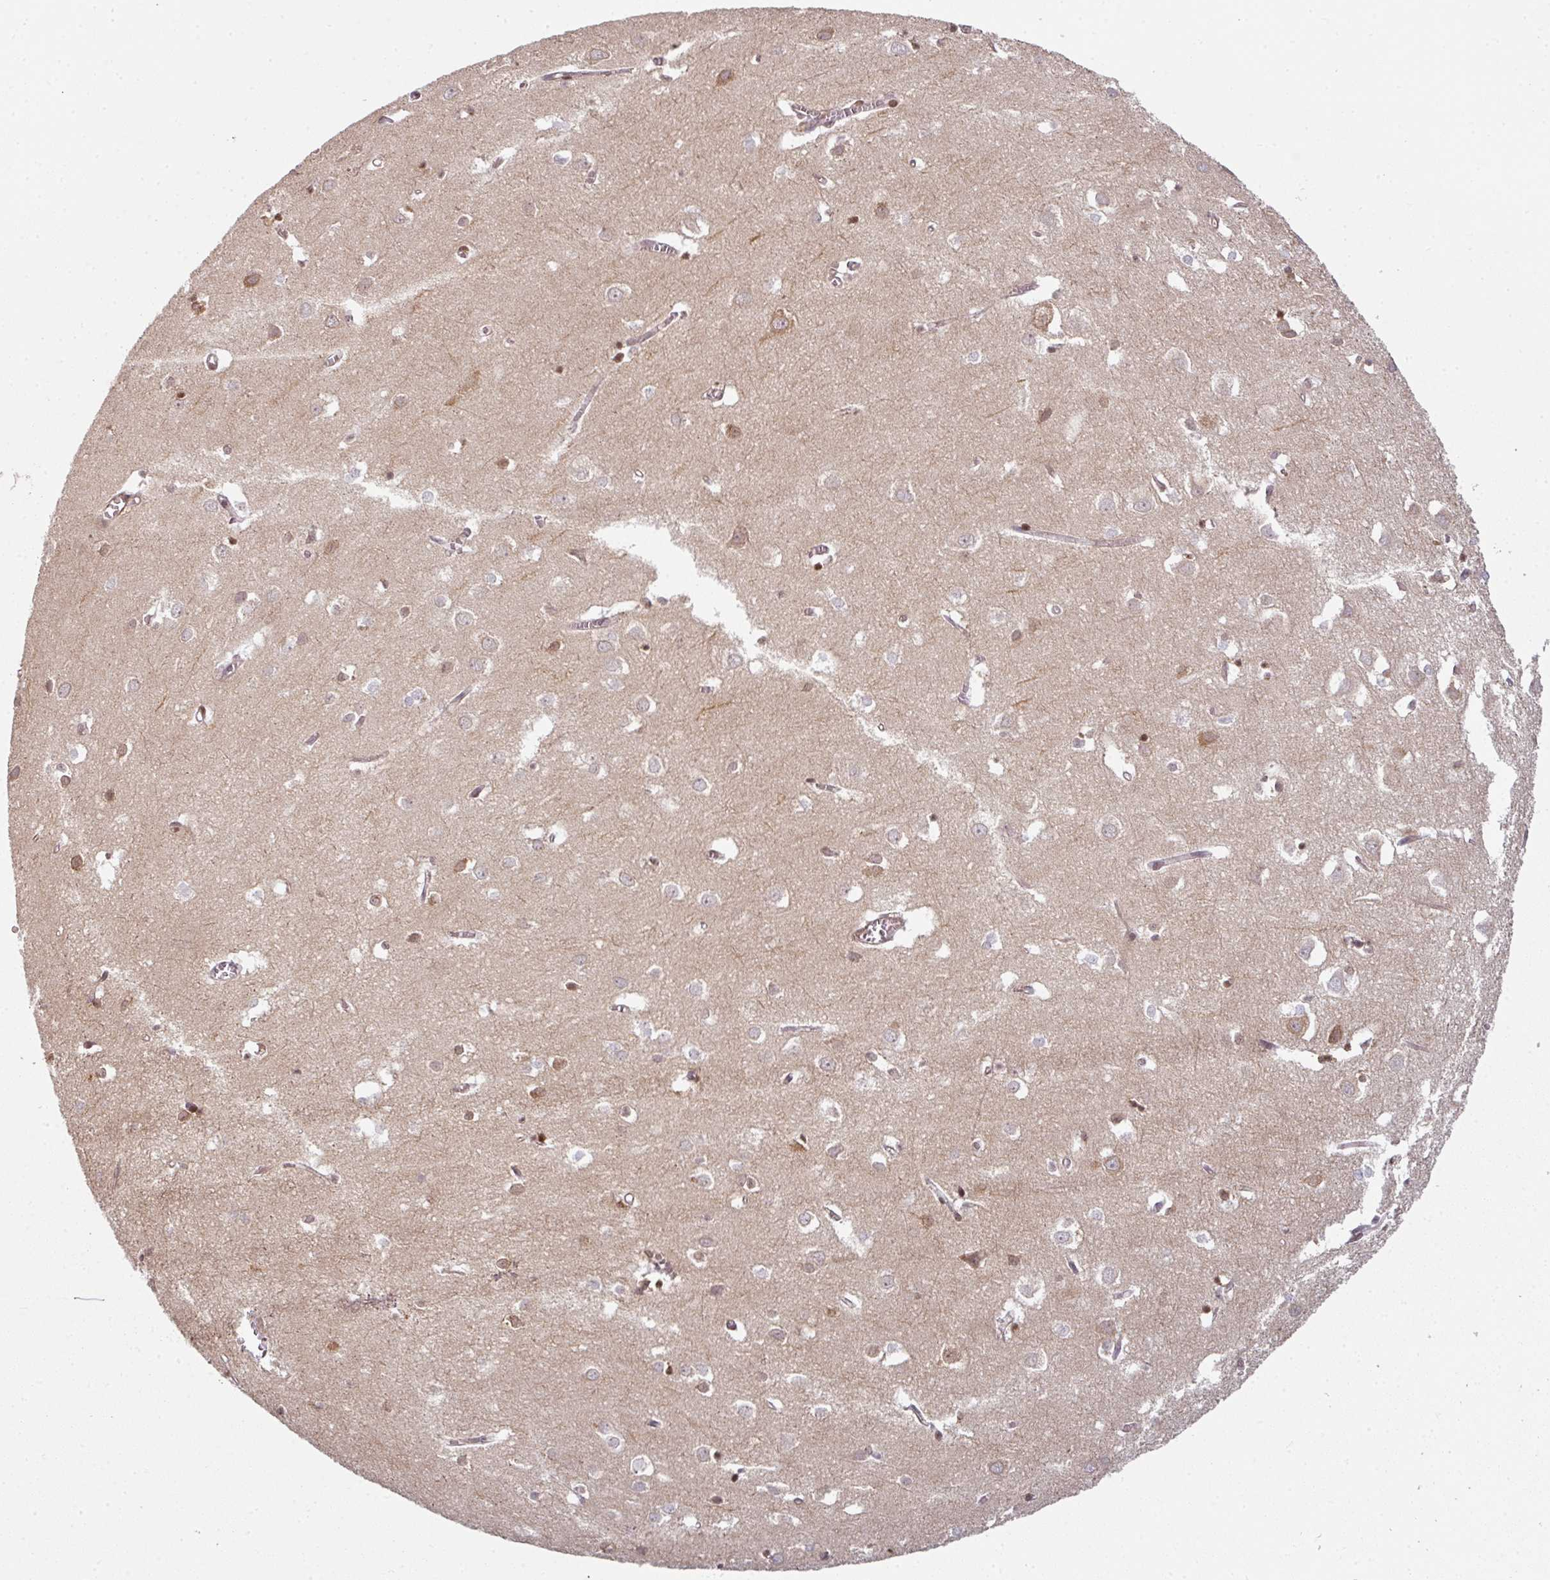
{"staining": {"intensity": "moderate", "quantity": "<25%", "location": "cytoplasmic/membranous"}, "tissue": "cerebral cortex", "cell_type": "Endothelial cells", "image_type": "normal", "snomed": [{"axis": "morphology", "description": "Normal tissue, NOS"}, {"axis": "topography", "description": "Cerebral cortex"}], "caption": "A histopathology image of cerebral cortex stained for a protein demonstrates moderate cytoplasmic/membranous brown staining in endothelial cells. (Brightfield microscopy of DAB IHC at high magnification).", "gene": "SIK3", "patient": {"sex": "male", "age": 70}}